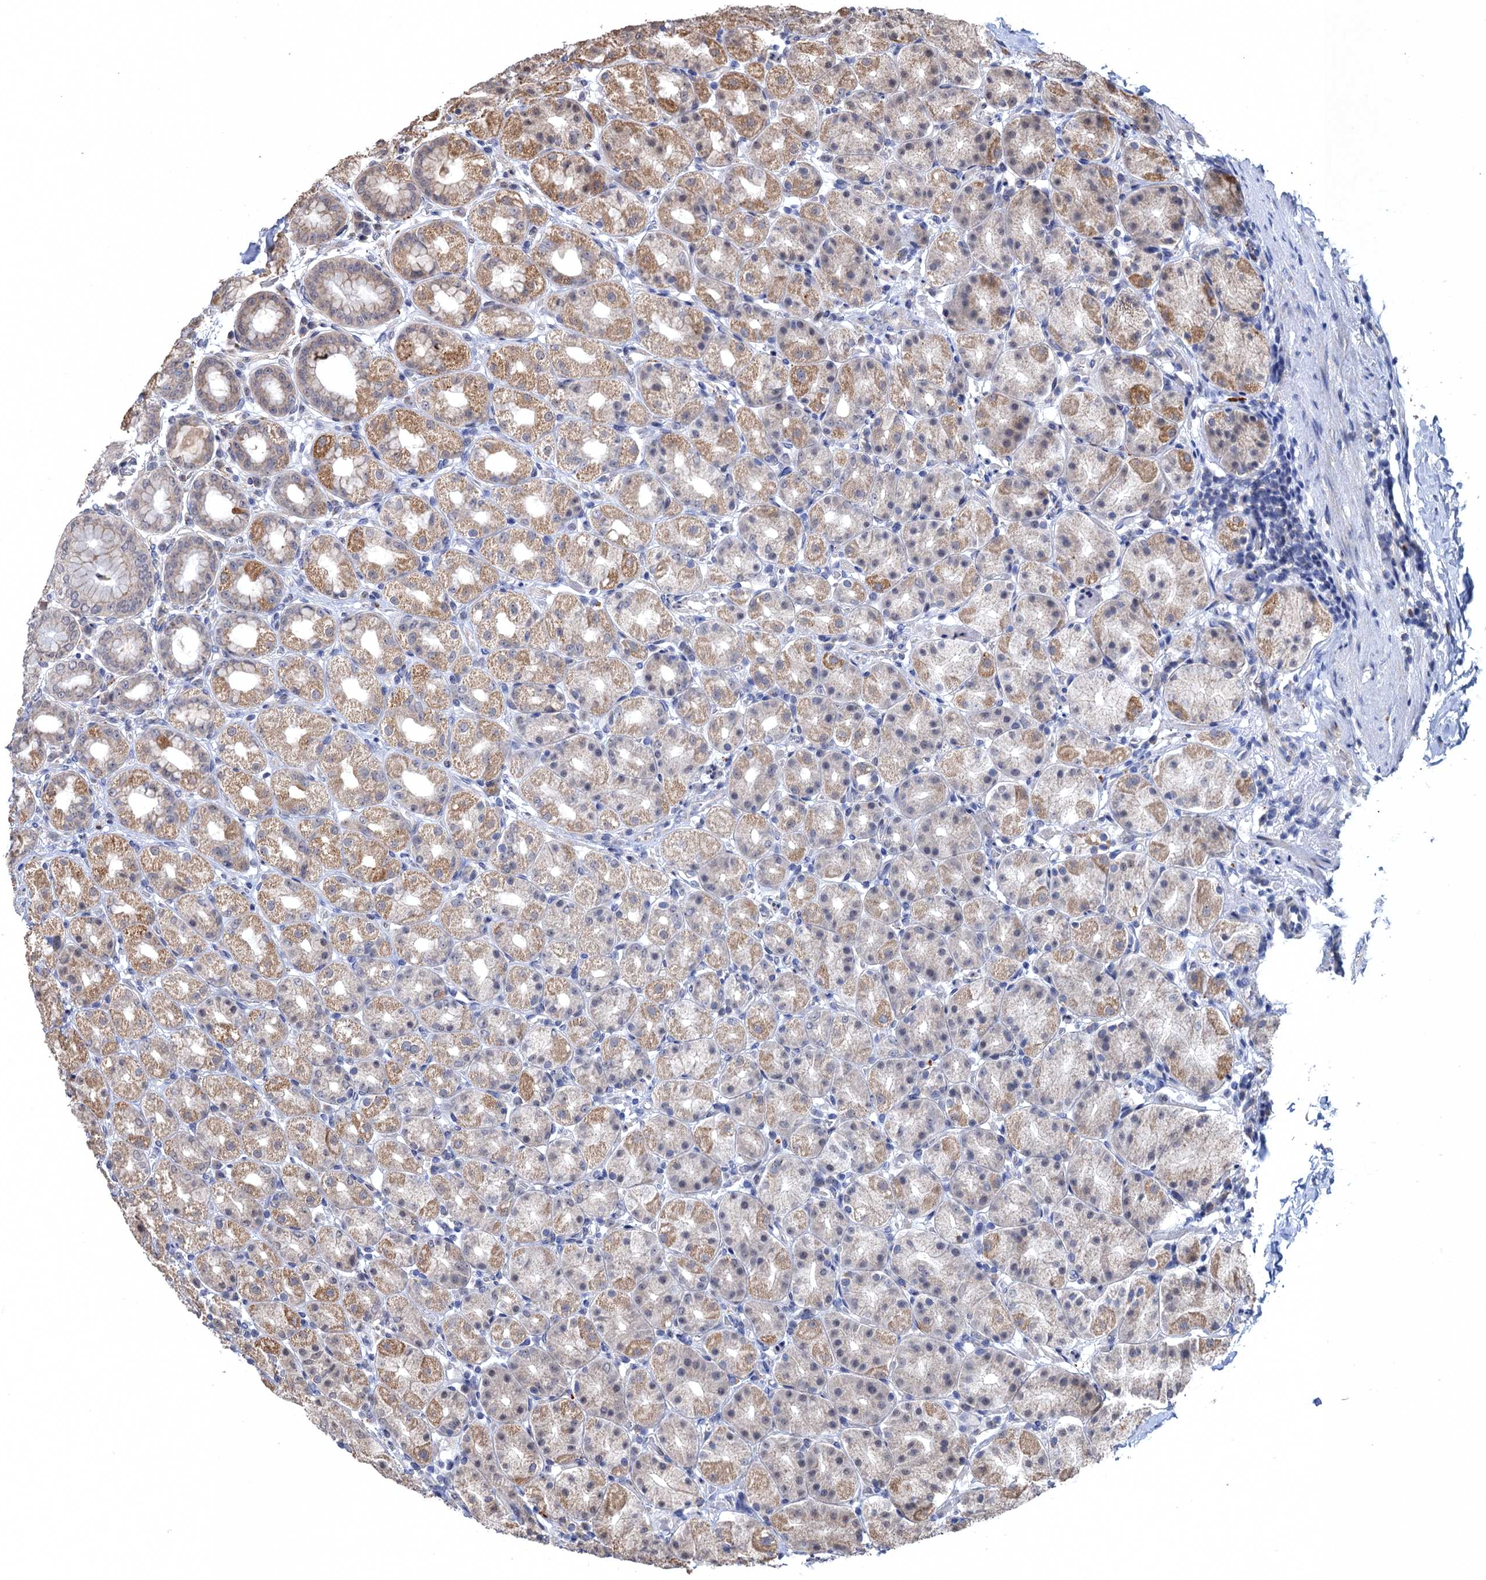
{"staining": {"intensity": "moderate", "quantity": "25%-75%", "location": "cytoplasmic/membranous,nuclear"}, "tissue": "stomach", "cell_type": "Glandular cells", "image_type": "normal", "snomed": [{"axis": "morphology", "description": "Normal tissue, NOS"}, {"axis": "topography", "description": "Stomach, upper"}], "caption": "Stomach stained with a brown dye demonstrates moderate cytoplasmic/membranous,nuclear positive staining in about 25%-75% of glandular cells.", "gene": "BMERB1", "patient": {"sex": "male", "age": 68}}